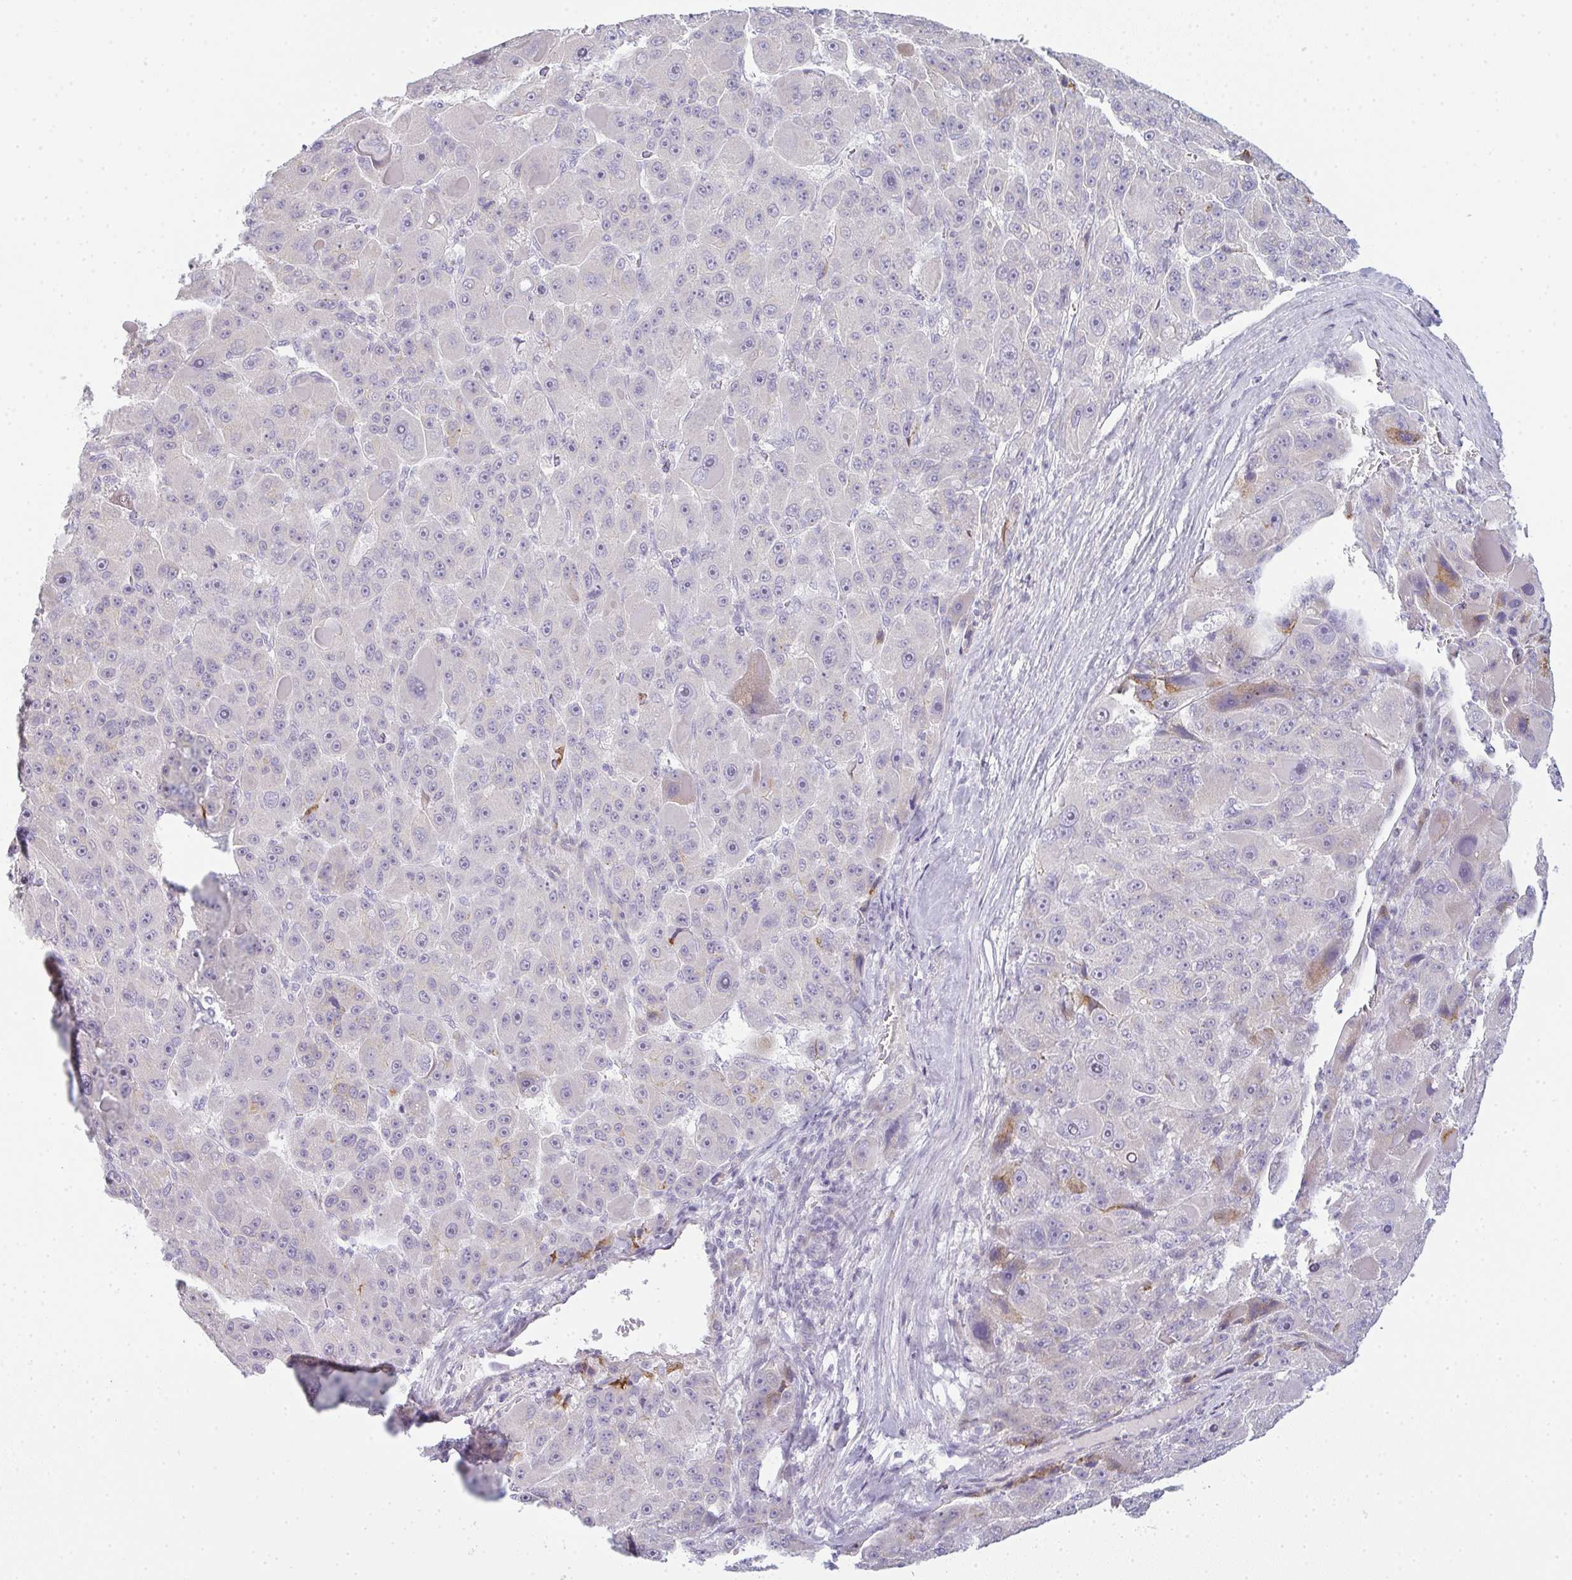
{"staining": {"intensity": "negative", "quantity": "none", "location": "none"}, "tissue": "liver cancer", "cell_type": "Tumor cells", "image_type": "cancer", "snomed": [{"axis": "morphology", "description": "Carcinoma, Hepatocellular, NOS"}, {"axis": "topography", "description": "Liver"}], "caption": "IHC of human liver cancer (hepatocellular carcinoma) demonstrates no staining in tumor cells.", "gene": "SIRPB2", "patient": {"sex": "male", "age": 76}}